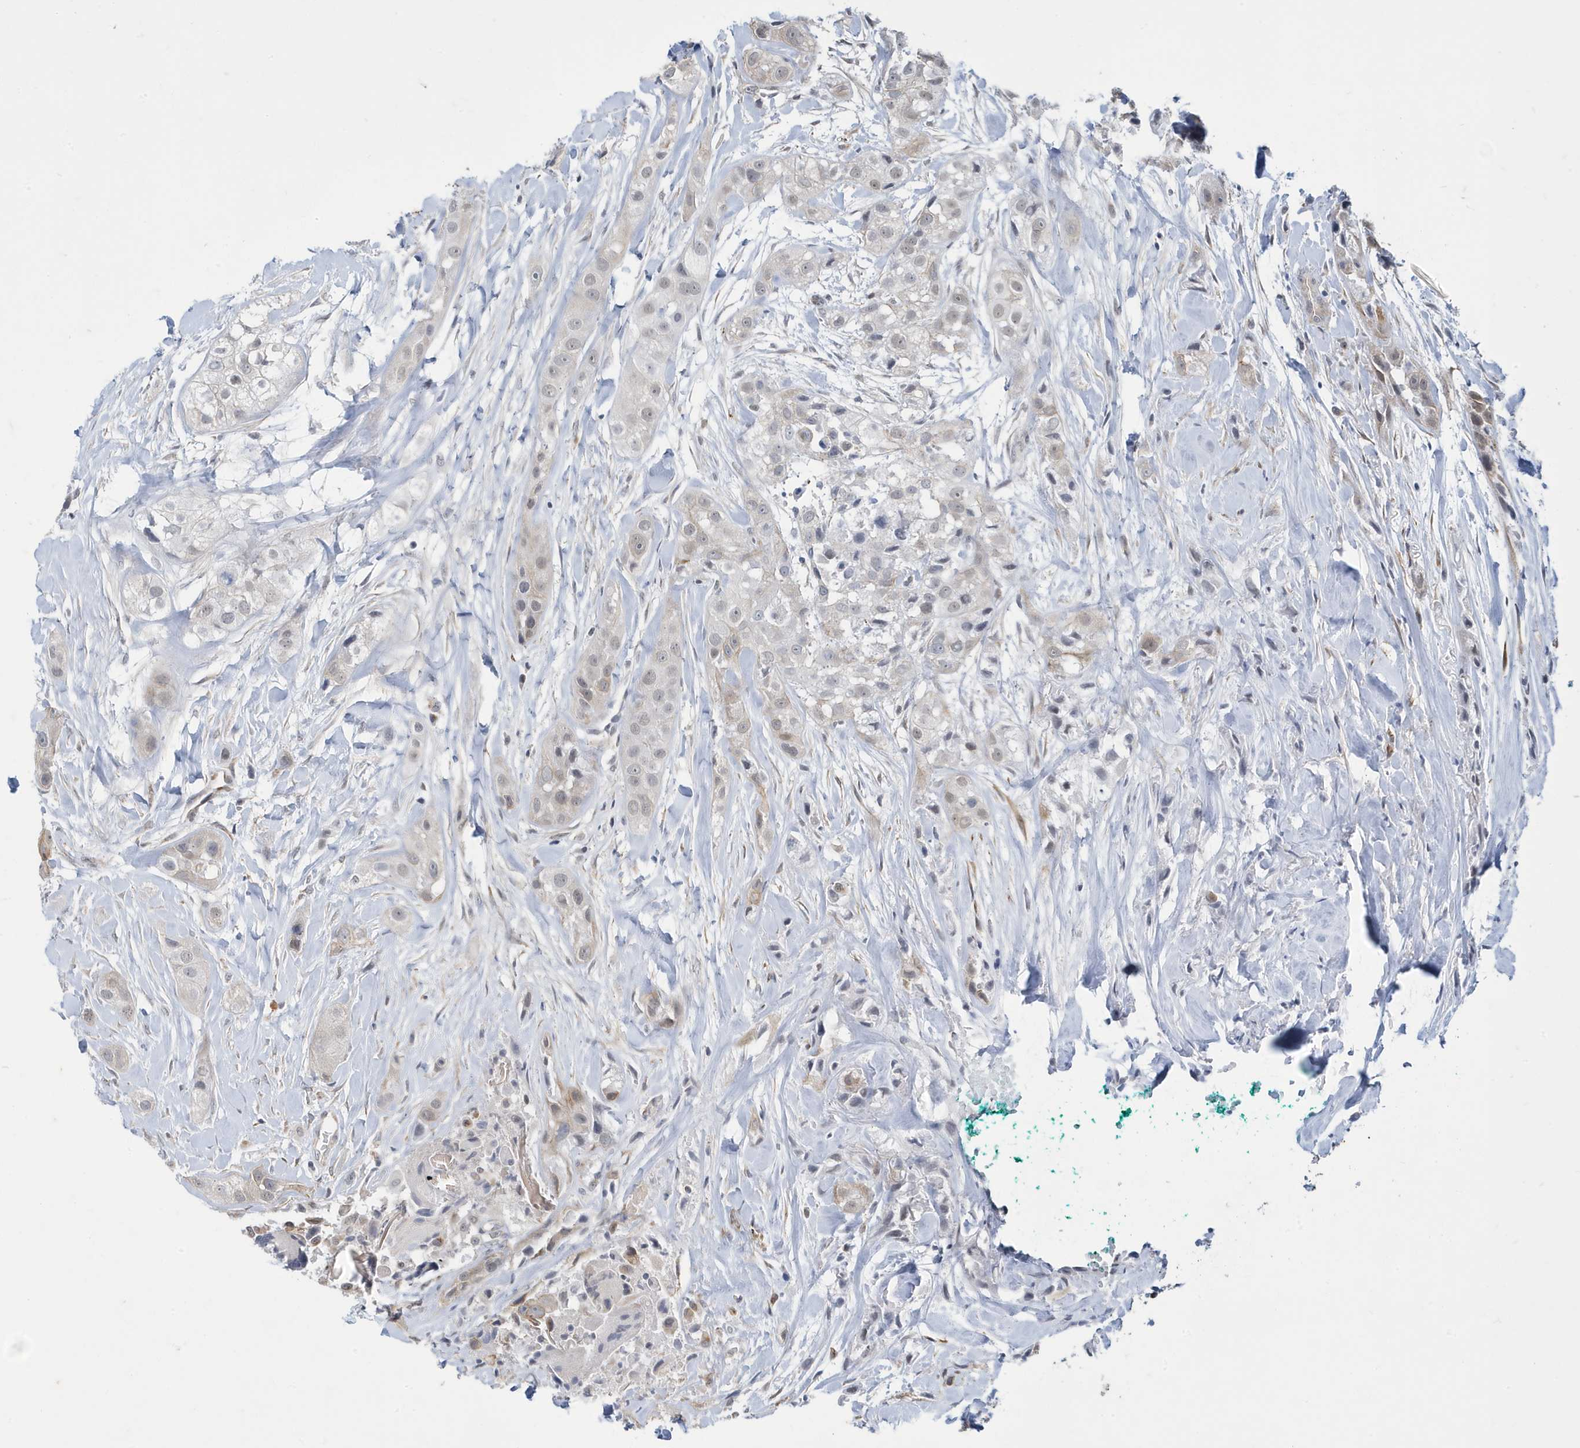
{"staining": {"intensity": "weak", "quantity": ">75%", "location": "nuclear"}, "tissue": "head and neck cancer", "cell_type": "Tumor cells", "image_type": "cancer", "snomed": [{"axis": "morphology", "description": "Normal tissue, NOS"}, {"axis": "morphology", "description": "Squamous cell carcinoma, NOS"}, {"axis": "topography", "description": "Skeletal muscle"}, {"axis": "topography", "description": "Head-Neck"}], "caption": "Brown immunohistochemical staining in human squamous cell carcinoma (head and neck) exhibits weak nuclear expression in approximately >75% of tumor cells.", "gene": "ZNF654", "patient": {"sex": "male", "age": 51}}